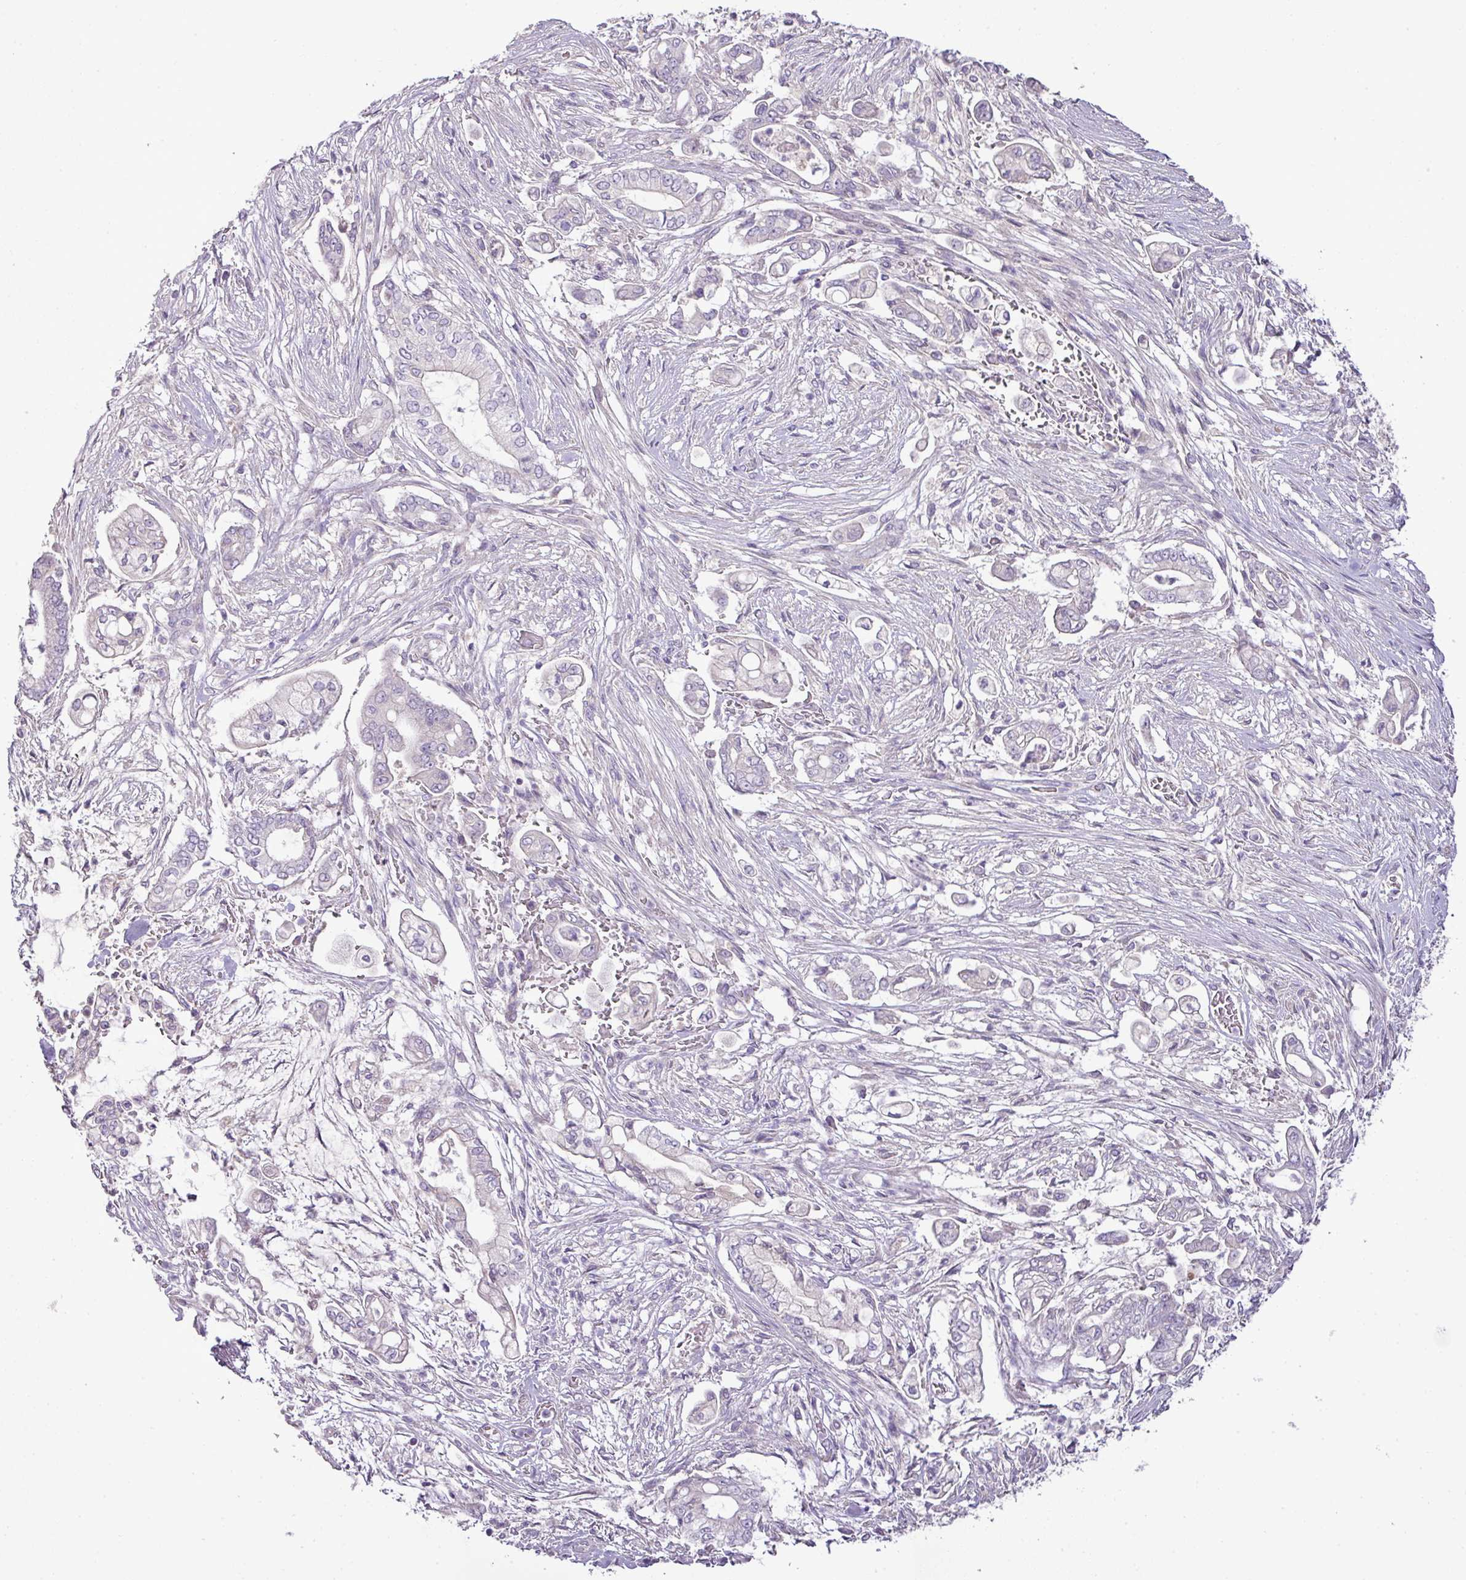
{"staining": {"intensity": "moderate", "quantity": "<25%", "location": "cytoplasmic/membranous"}, "tissue": "pancreatic cancer", "cell_type": "Tumor cells", "image_type": "cancer", "snomed": [{"axis": "morphology", "description": "Adenocarcinoma, NOS"}, {"axis": "topography", "description": "Pancreas"}], "caption": "Human pancreatic cancer stained with a protein marker demonstrates moderate staining in tumor cells.", "gene": "BRINP2", "patient": {"sex": "female", "age": 69}}